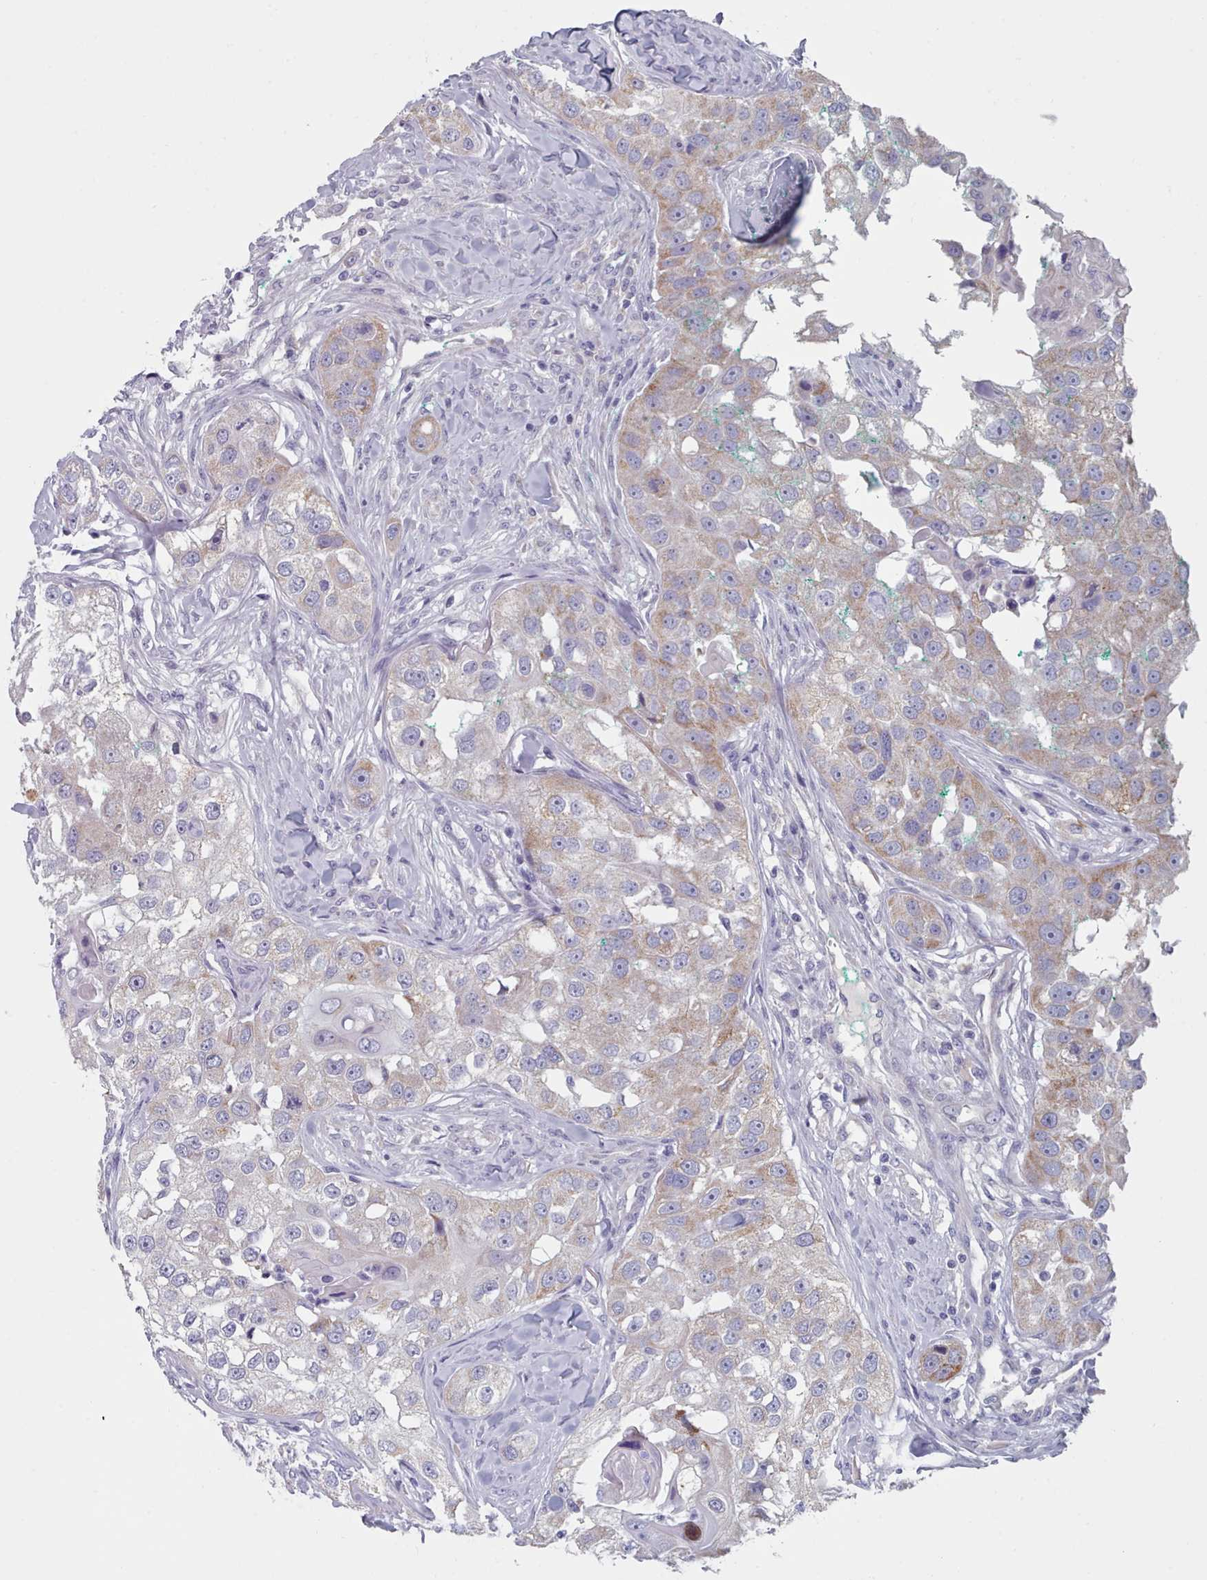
{"staining": {"intensity": "moderate", "quantity": "<25%", "location": "cytoplasmic/membranous"}, "tissue": "head and neck cancer", "cell_type": "Tumor cells", "image_type": "cancer", "snomed": [{"axis": "morphology", "description": "Normal tissue, NOS"}, {"axis": "morphology", "description": "Squamous cell carcinoma, NOS"}, {"axis": "topography", "description": "Skeletal muscle"}, {"axis": "topography", "description": "Head-Neck"}], "caption": "About <25% of tumor cells in human squamous cell carcinoma (head and neck) reveal moderate cytoplasmic/membranous protein positivity as visualized by brown immunohistochemical staining.", "gene": "HAO1", "patient": {"sex": "male", "age": 51}}